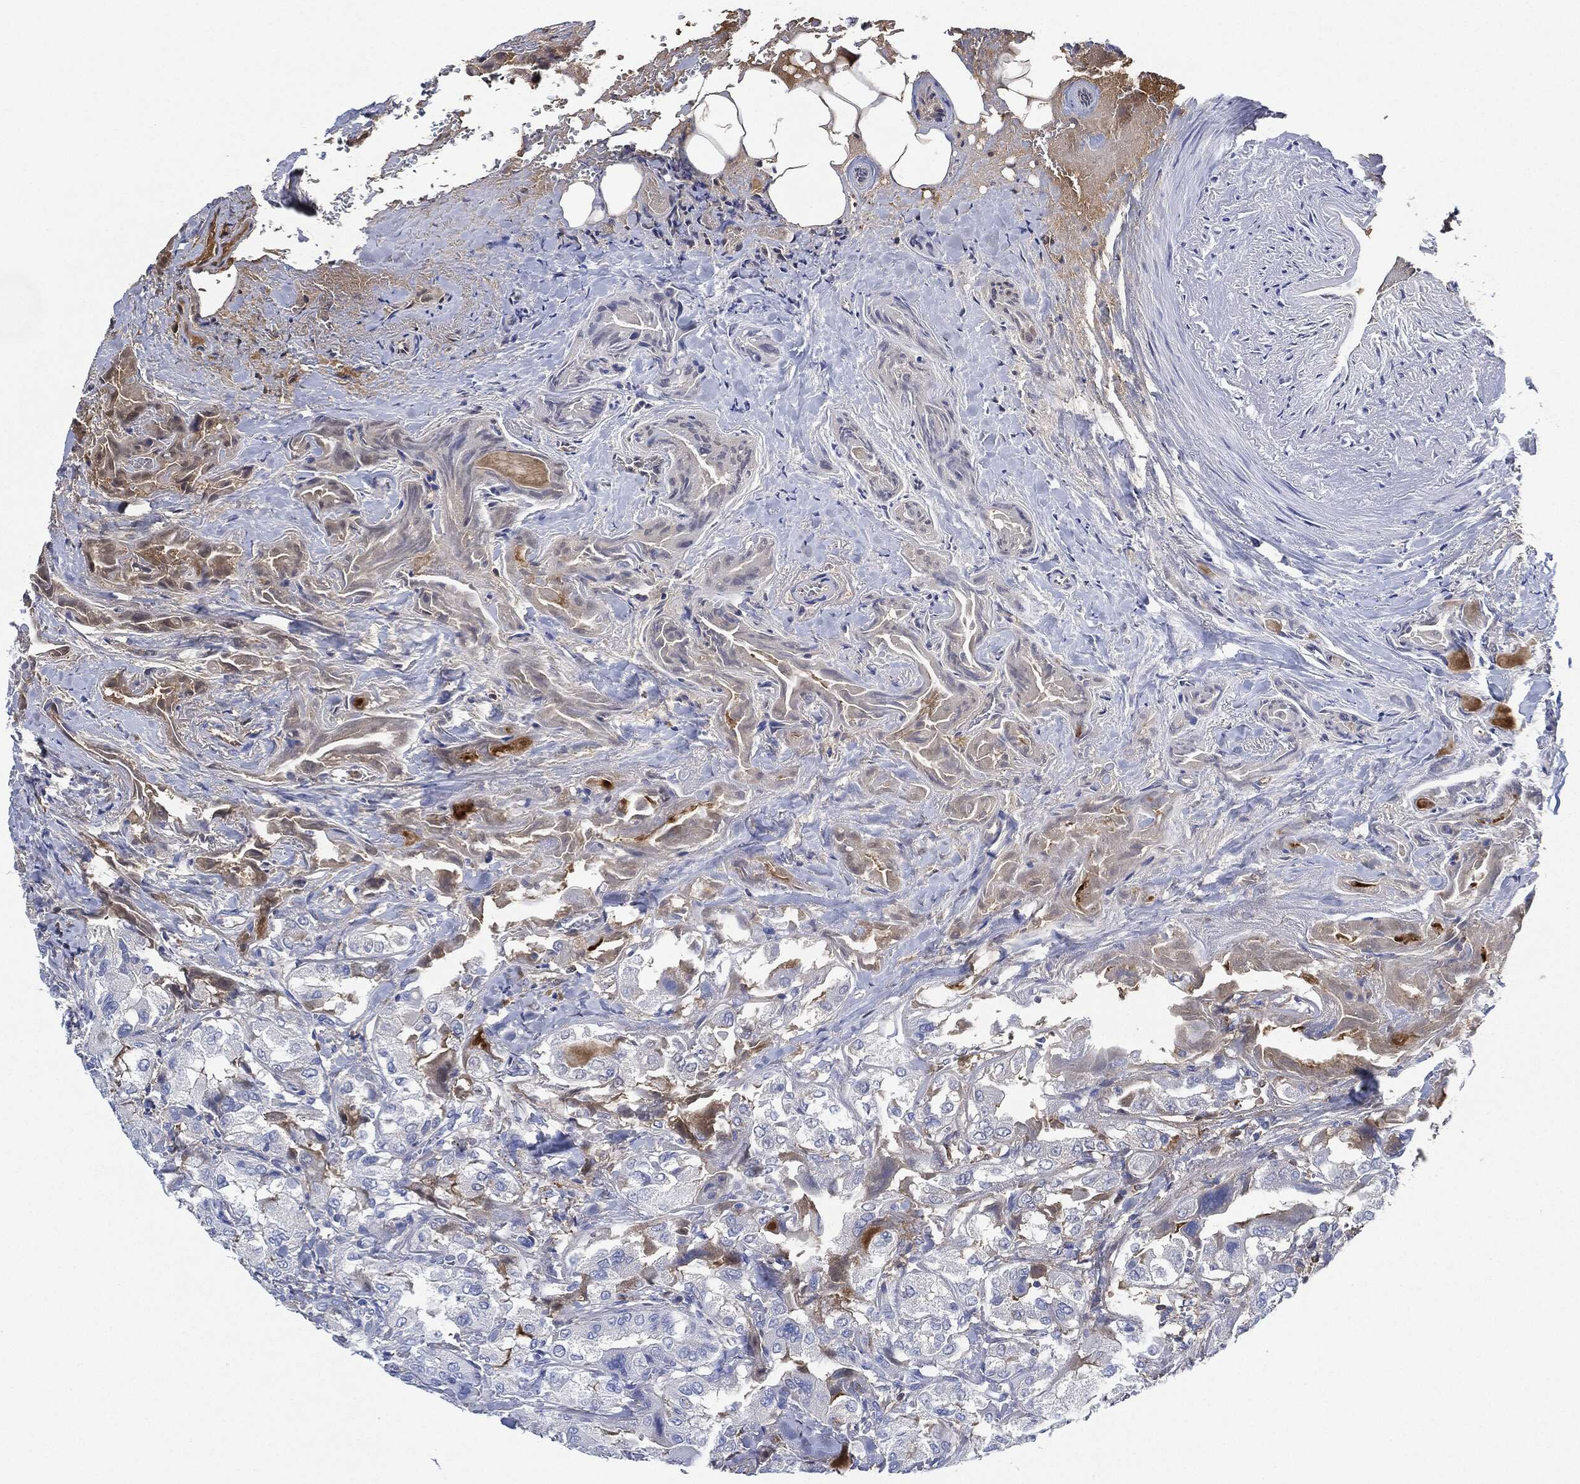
{"staining": {"intensity": "weak", "quantity": "<25%", "location": "cytoplasmic/membranous"}, "tissue": "thyroid cancer", "cell_type": "Tumor cells", "image_type": "cancer", "snomed": [{"axis": "morphology", "description": "Normal tissue, NOS"}, {"axis": "morphology", "description": "Papillary adenocarcinoma, NOS"}, {"axis": "topography", "description": "Thyroid gland"}], "caption": "Tumor cells show no significant staining in papillary adenocarcinoma (thyroid). (DAB IHC with hematoxylin counter stain).", "gene": "IGLV6-57", "patient": {"sex": "female", "age": 66}}